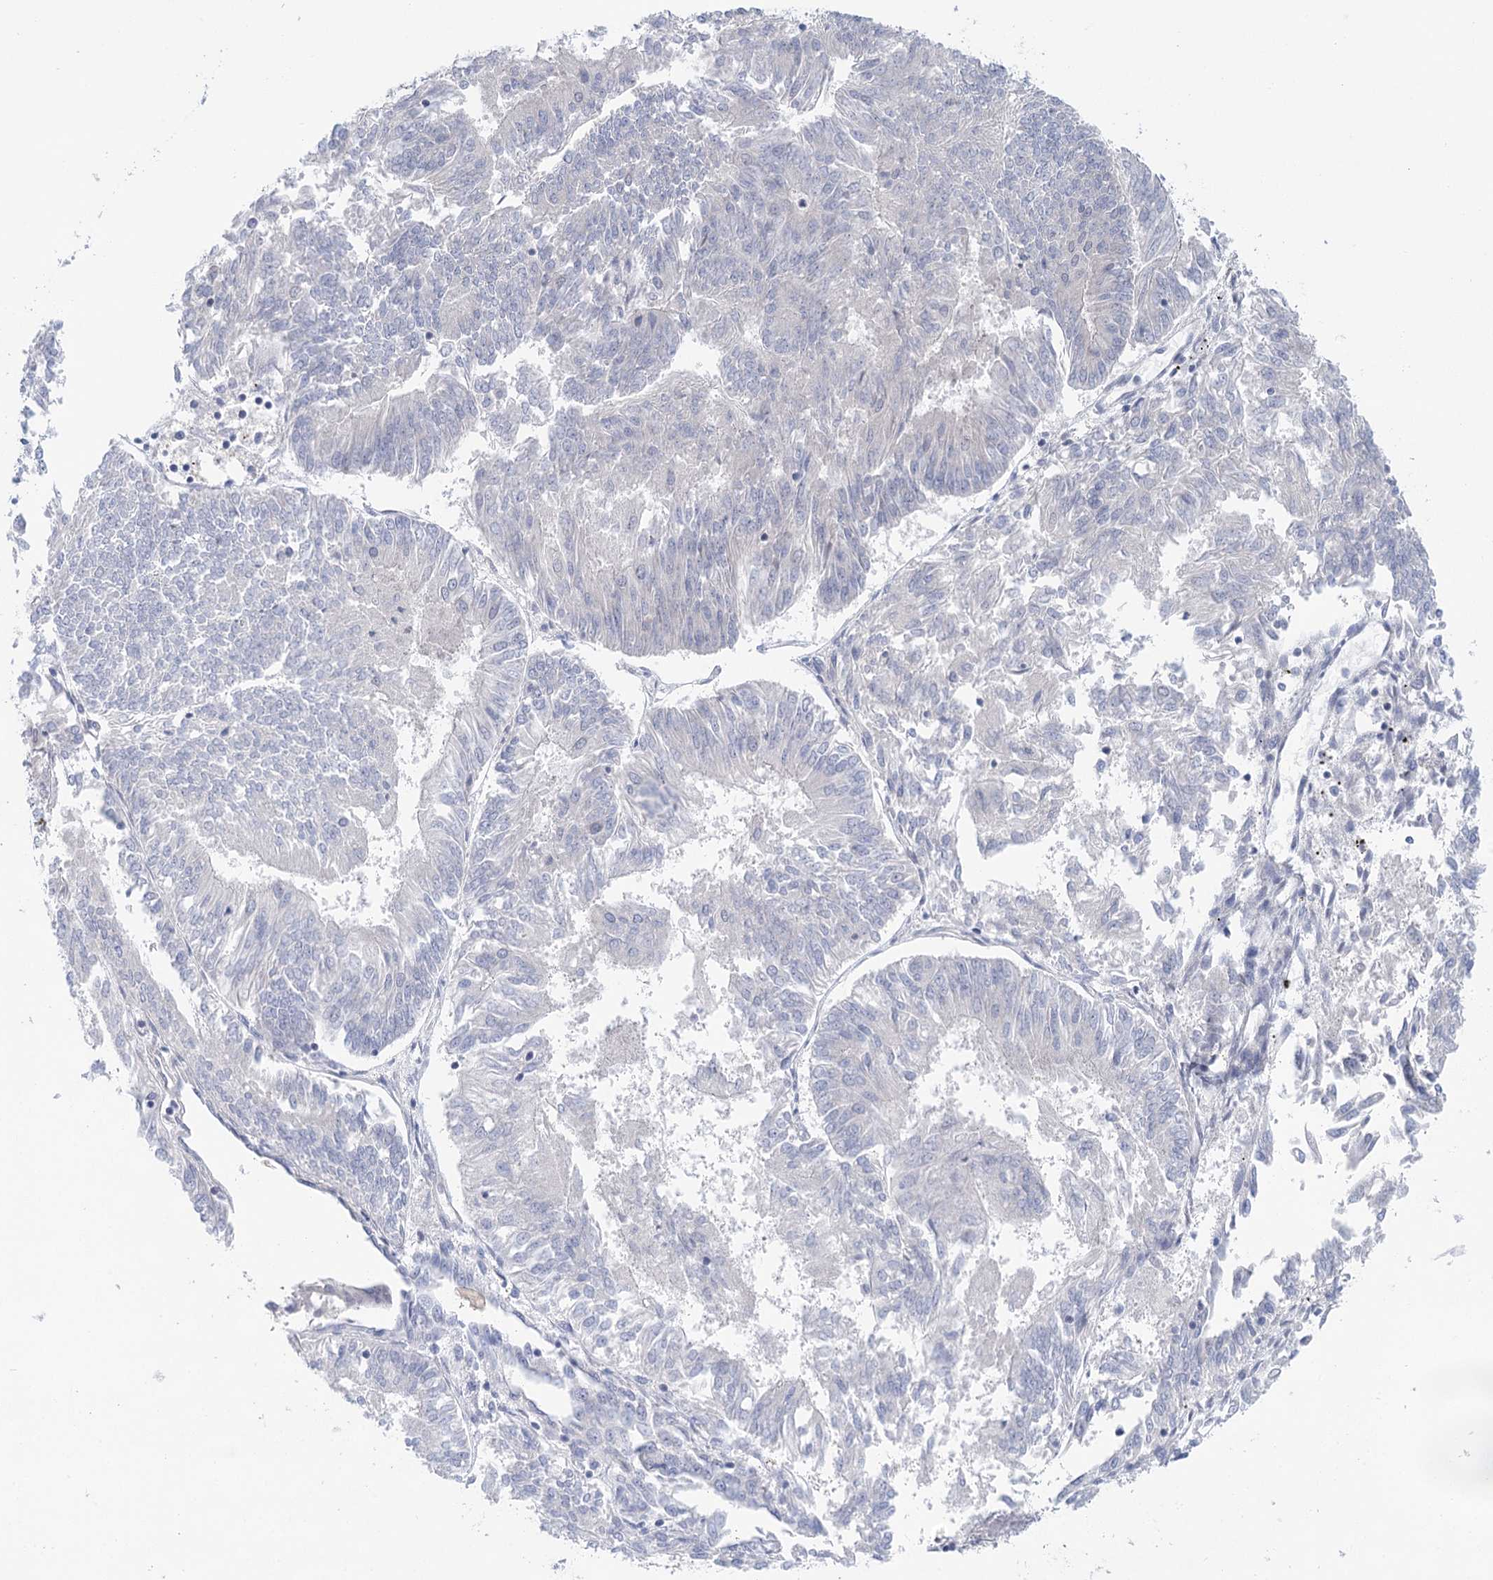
{"staining": {"intensity": "negative", "quantity": "none", "location": "none"}, "tissue": "endometrial cancer", "cell_type": "Tumor cells", "image_type": "cancer", "snomed": [{"axis": "morphology", "description": "Adenocarcinoma, NOS"}, {"axis": "topography", "description": "Endometrium"}], "caption": "Protein analysis of endometrial cancer reveals no significant expression in tumor cells.", "gene": "LALBA", "patient": {"sex": "female", "age": 86}}